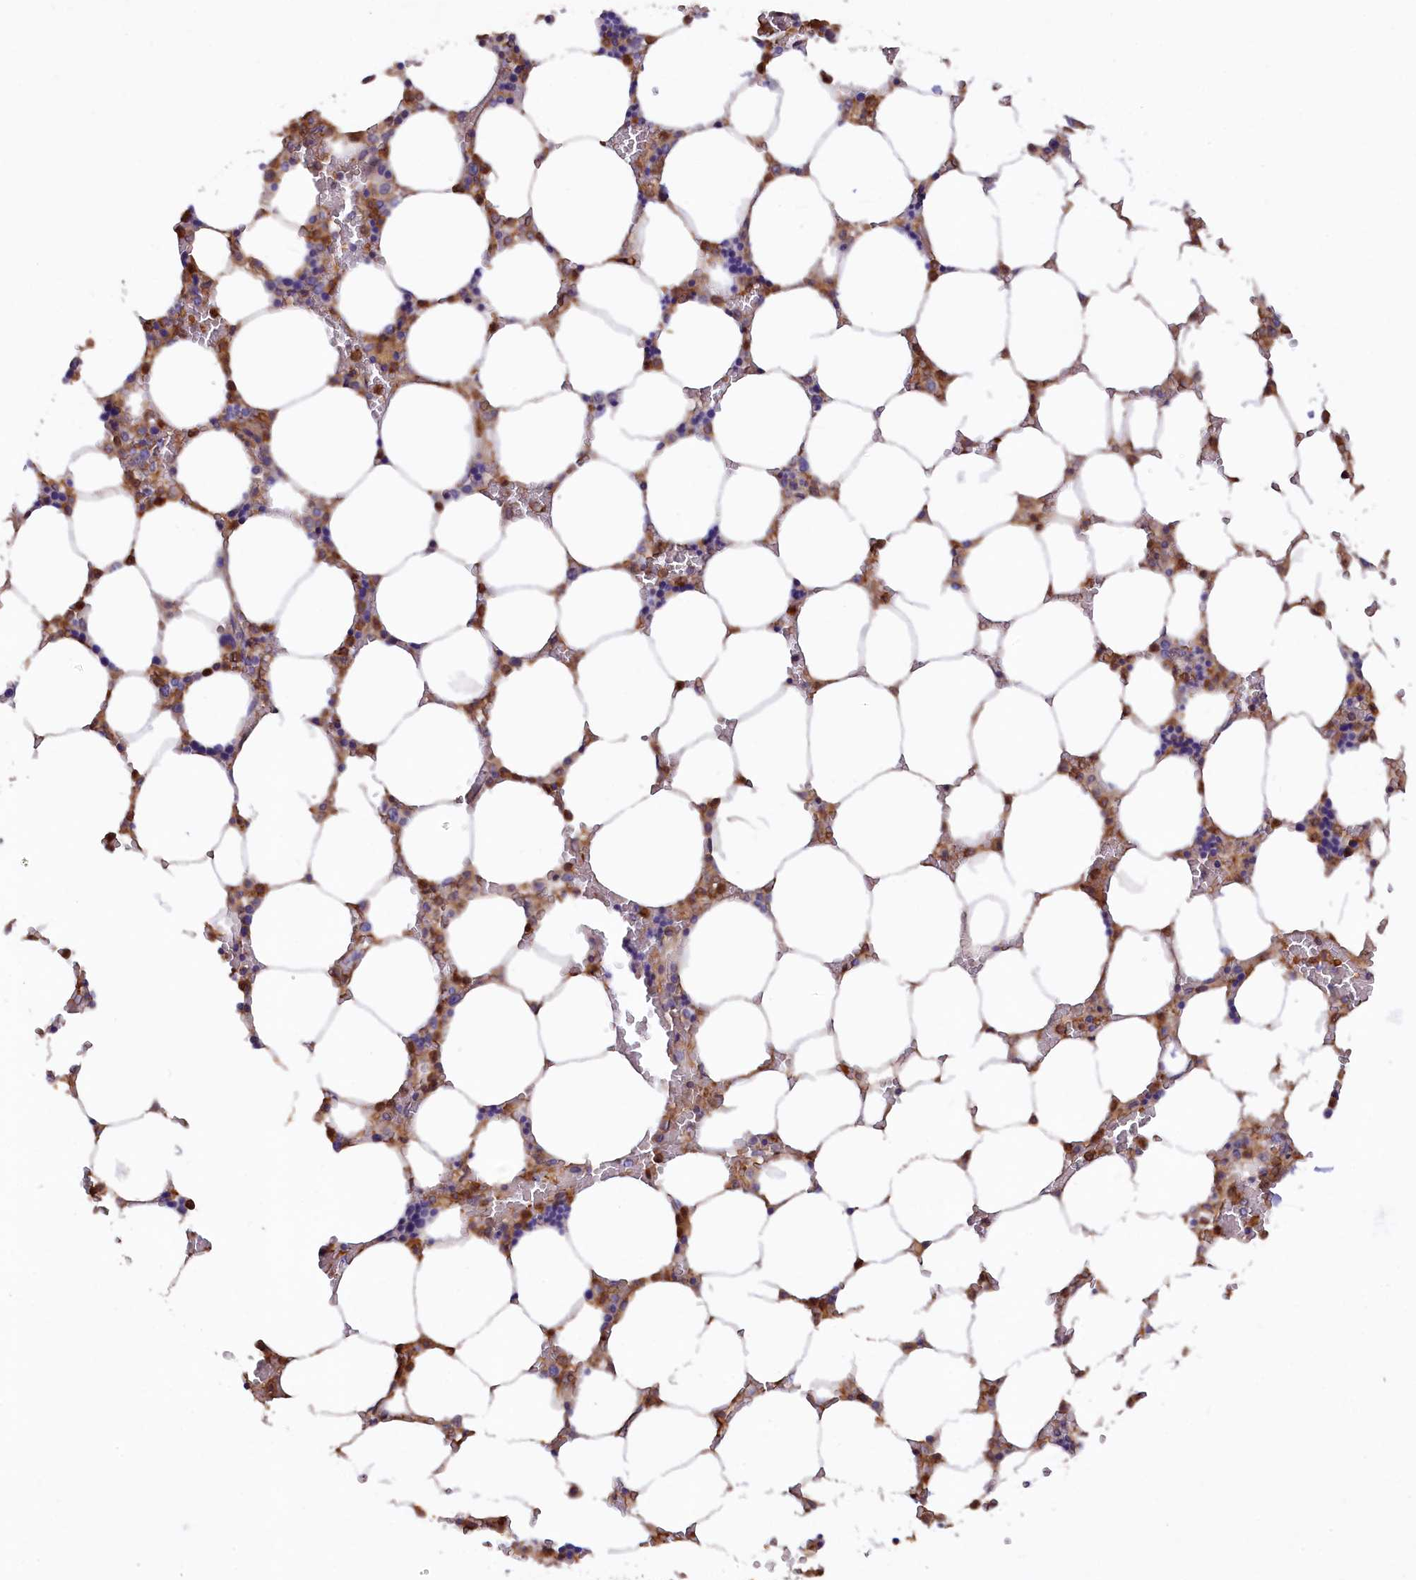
{"staining": {"intensity": "moderate", "quantity": ">75%", "location": "cytoplasmic/membranous,nuclear"}, "tissue": "bone marrow", "cell_type": "Hematopoietic cells", "image_type": "normal", "snomed": [{"axis": "morphology", "description": "Normal tissue, NOS"}, {"axis": "topography", "description": "Bone marrow"}], "caption": "IHC photomicrograph of unremarkable bone marrow: human bone marrow stained using immunohistochemistry demonstrates medium levels of moderate protein expression localized specifically in the cytoplasmic/membranous,nuclear of hematopoietic cells, appearing as a cytoplasmic/membranous,nuclear brown color.", "gene": "FERMT1", "patient": {"sex": "male", "age": 64}}